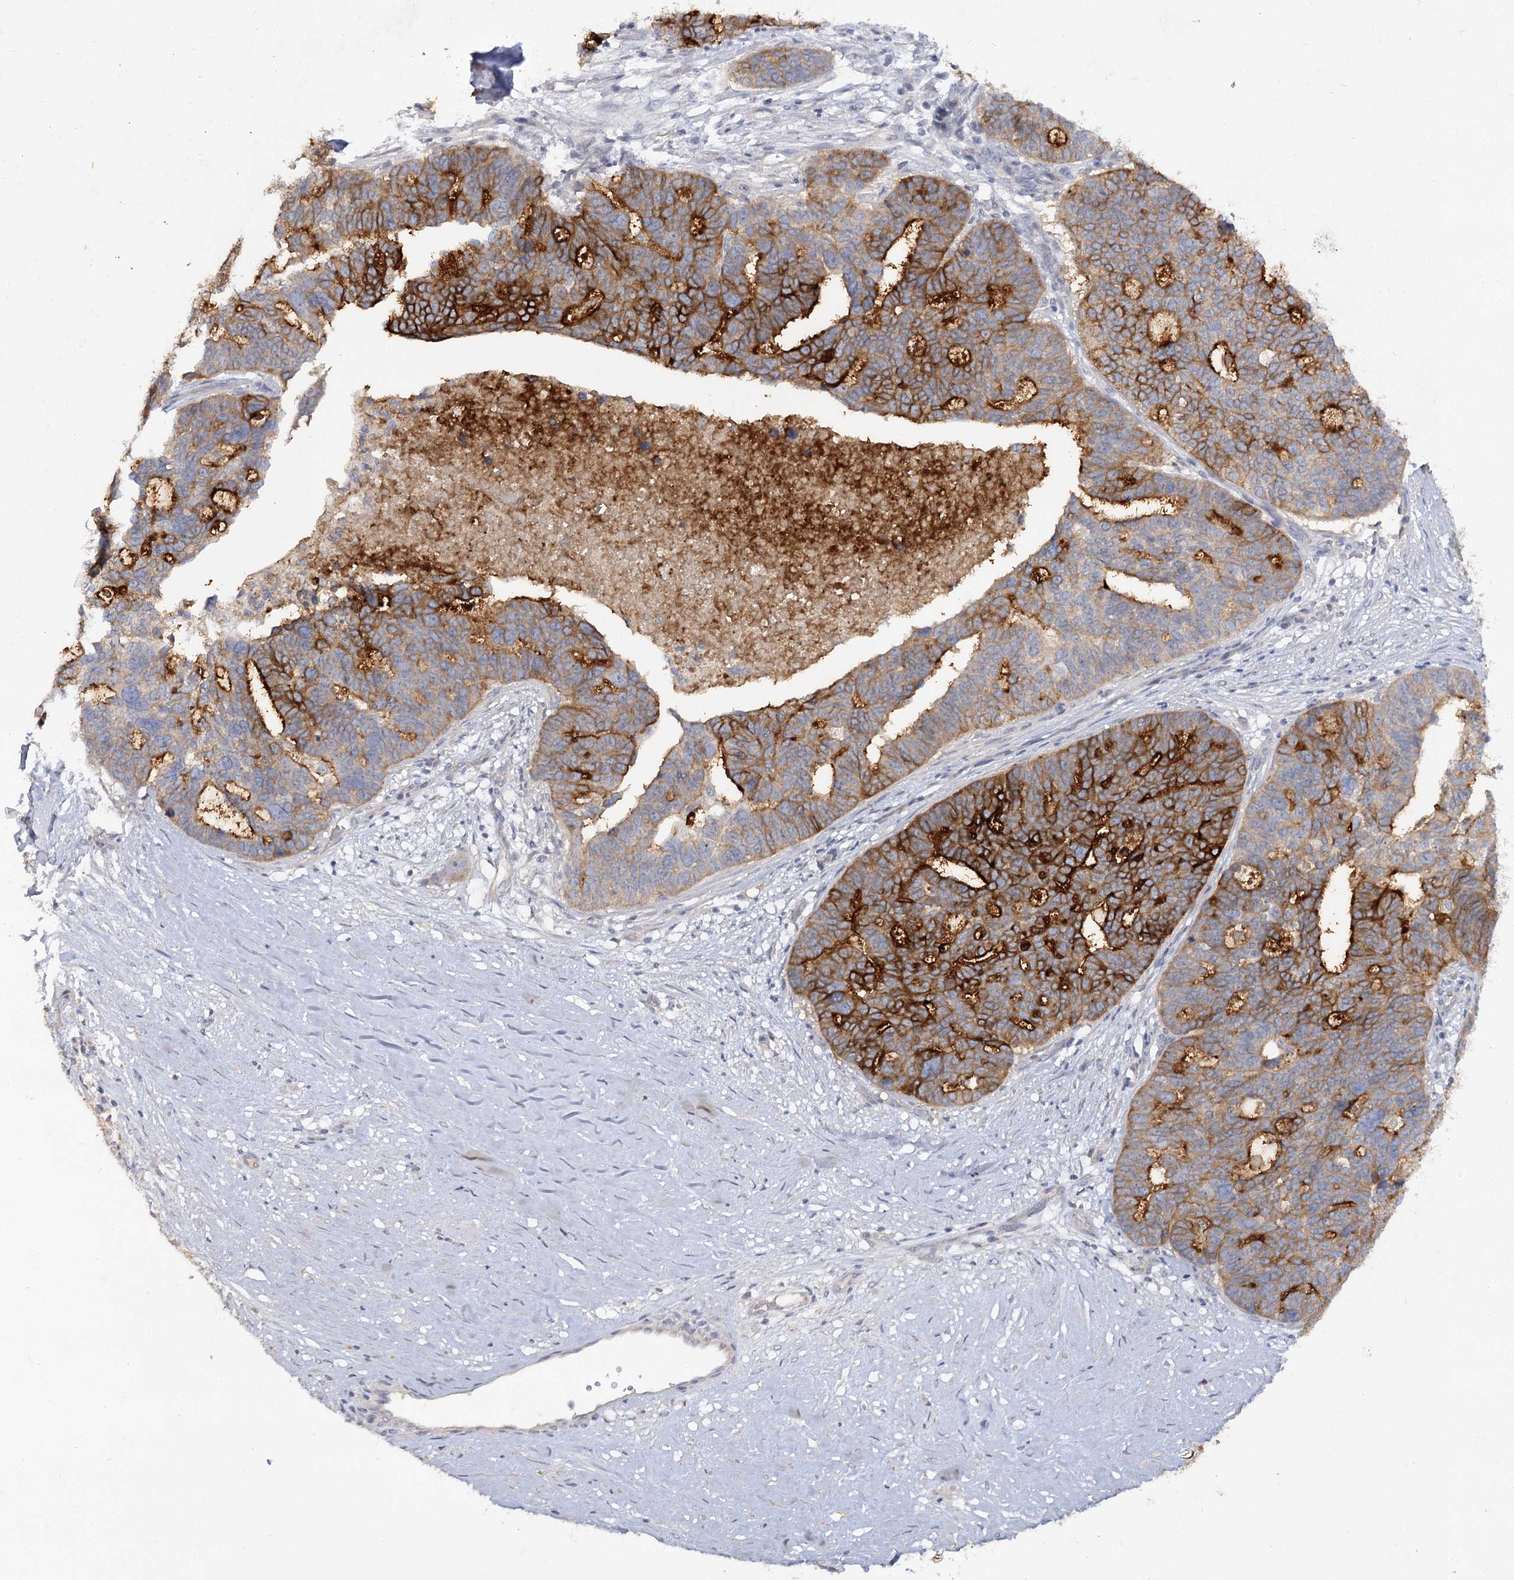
{"staining": {"intensity": "strong", "quantity": "25%-75%", "location": "cytoplasmic/membranous"}, "tissue": "ovarian cancer", "cell_type": "Tumor cells", "image_type": "cancer", "snomed": [{"axis": "morphology", "description": "Cystadenocarcinoma, serous, NOS"}, {"axis": "topography", "description": "Ovary"}], "caption": "Tumor cells demonstrate high levels of strong cytoplasmic/membranous staining in approximately 25%-75% of cells in serous cystadenocarcinoma (ovarian).", "gene": "ANGPTL5", "patient": {"sex": "female", "age": 59}}